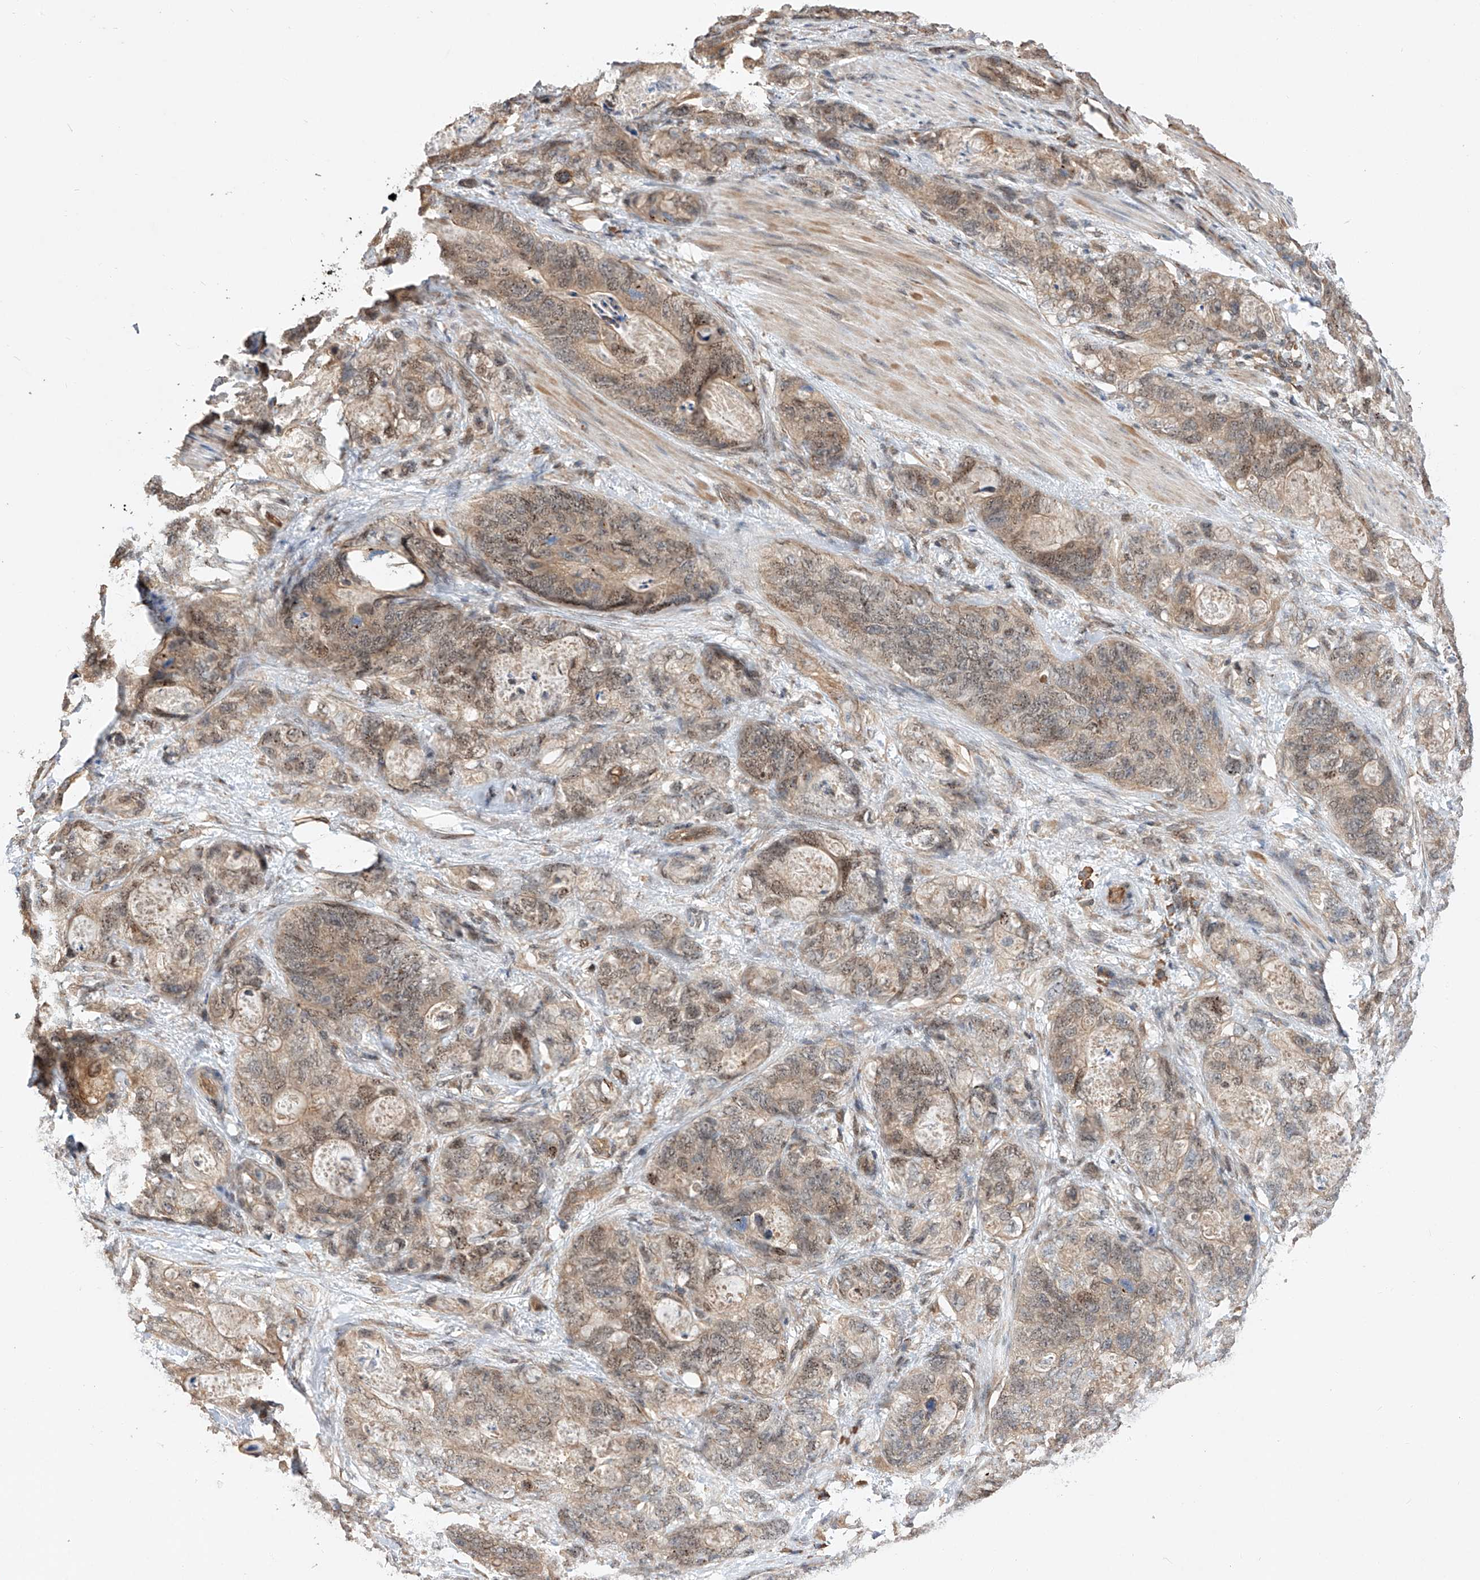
{"staining": {"intensity": "weak", "quantity": ">75%", "location": "cytoplasmic/membranous,nuclear"}, "tissue": "stomach cancer", "cell_type": "Tumor cells", "image_type": "cancer", "snomed": [{"axis": "morphology", "description": "Normal tissue, NOS"}, {"axis": "morphology", "description": "Adenocarcinoma, NOS"}, {"axis": "topography", "description": "Stomach"}], "caption": "Immunohistochemistry of human stomach adenocarcinoma displays low levels of weak cytoplasmic/membranous and nuclear staining in approximately >75% of tumor cells.", "gene": "RILPL2", "patient": {"sex": "female", "age": 89}}